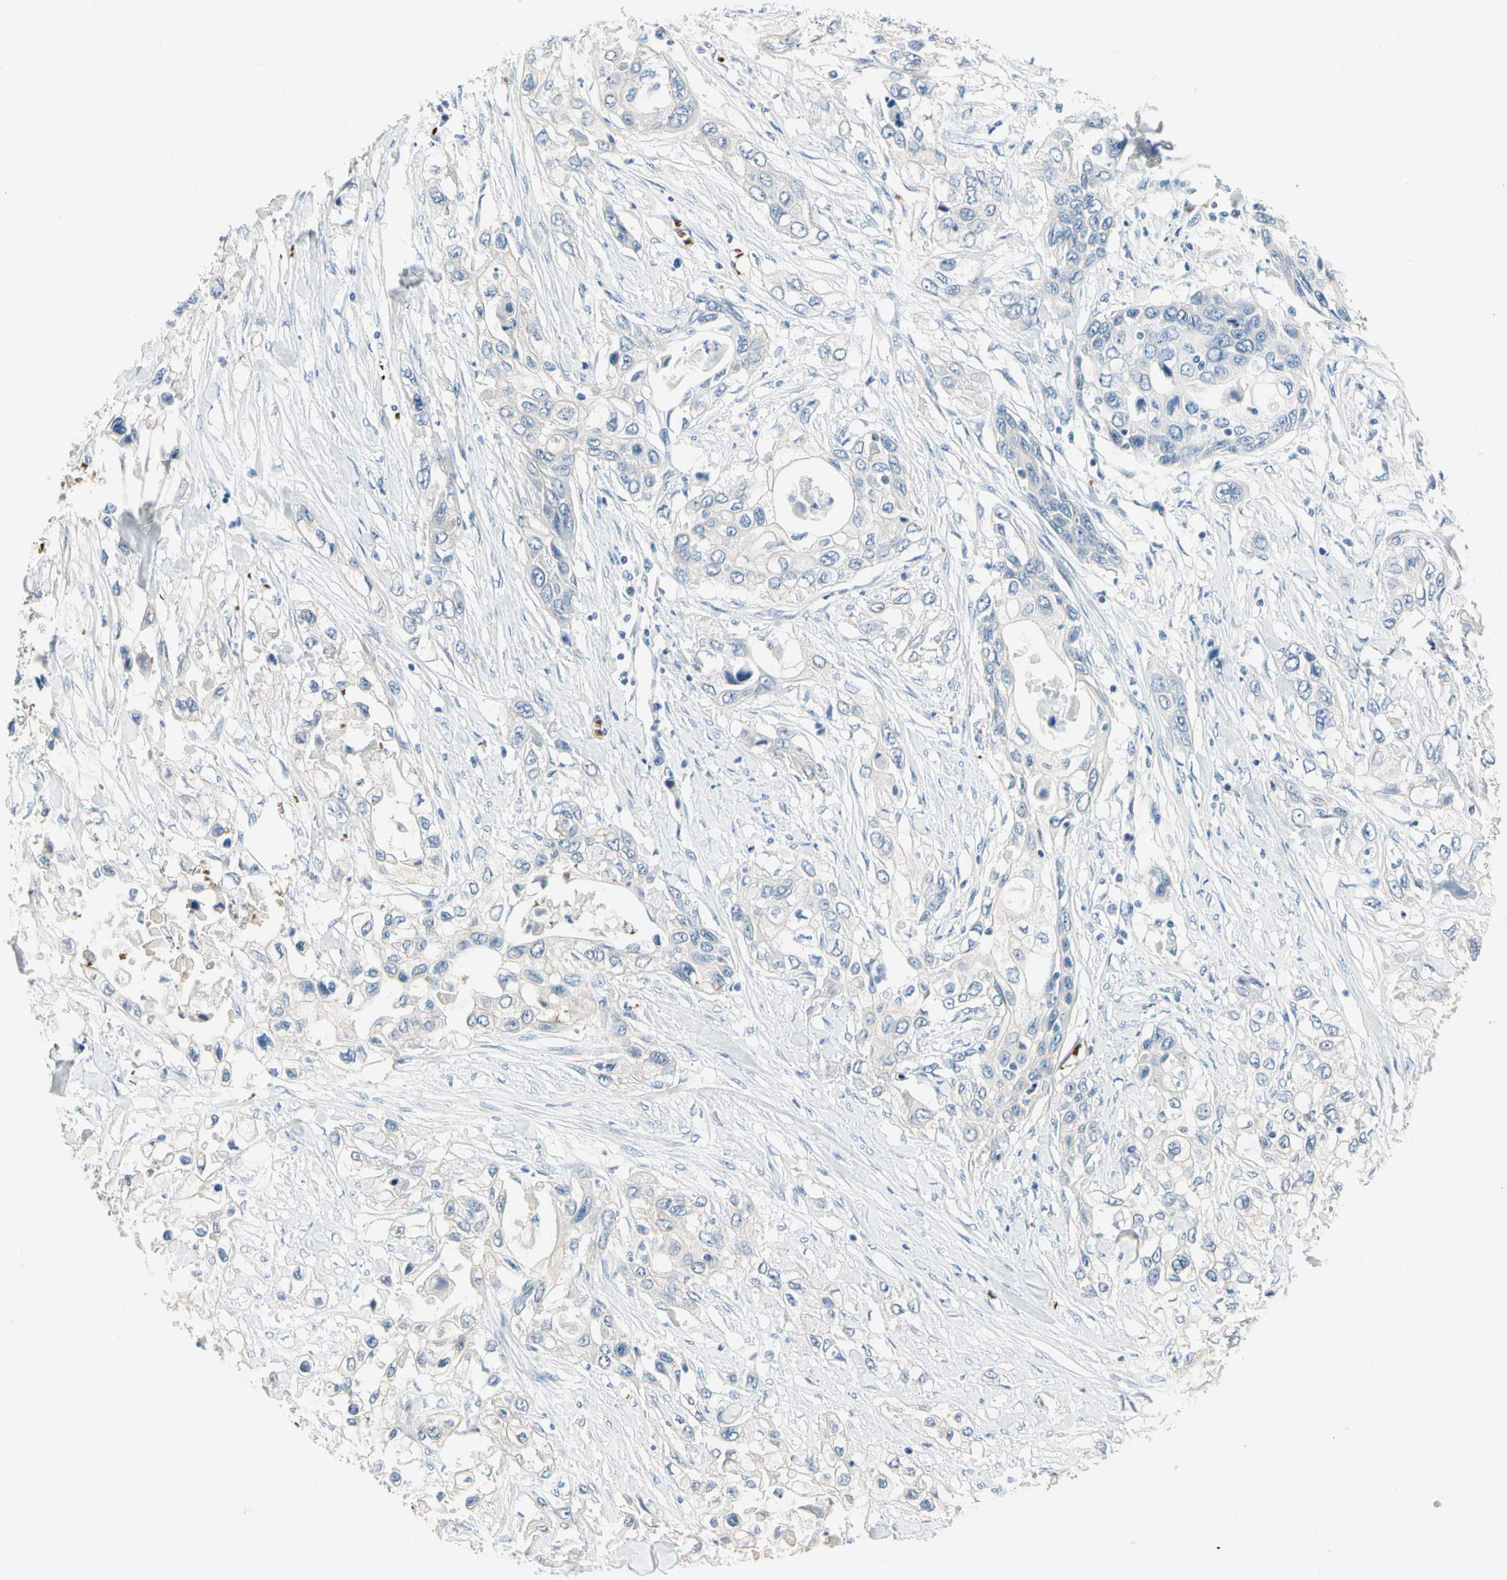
{"staining": {"intensity": "negative", "quantity": "none", "location": "none"}, "tissue": "pancreatic cancer", "cell_type": "Tumor cells", "image_type": "cancer", "snomed": [{"axis": "morphology", "description": "Adenocarcinoma, NOS"}, {"axis": "topography", "description": "Pancreas"}], "caption": "IHC image of human pancreatic cancer stained for a protein (brown), which shows no expression in tumor cells.", "gene": "CA1", "patient": {"sex": "female", "age": 70}}